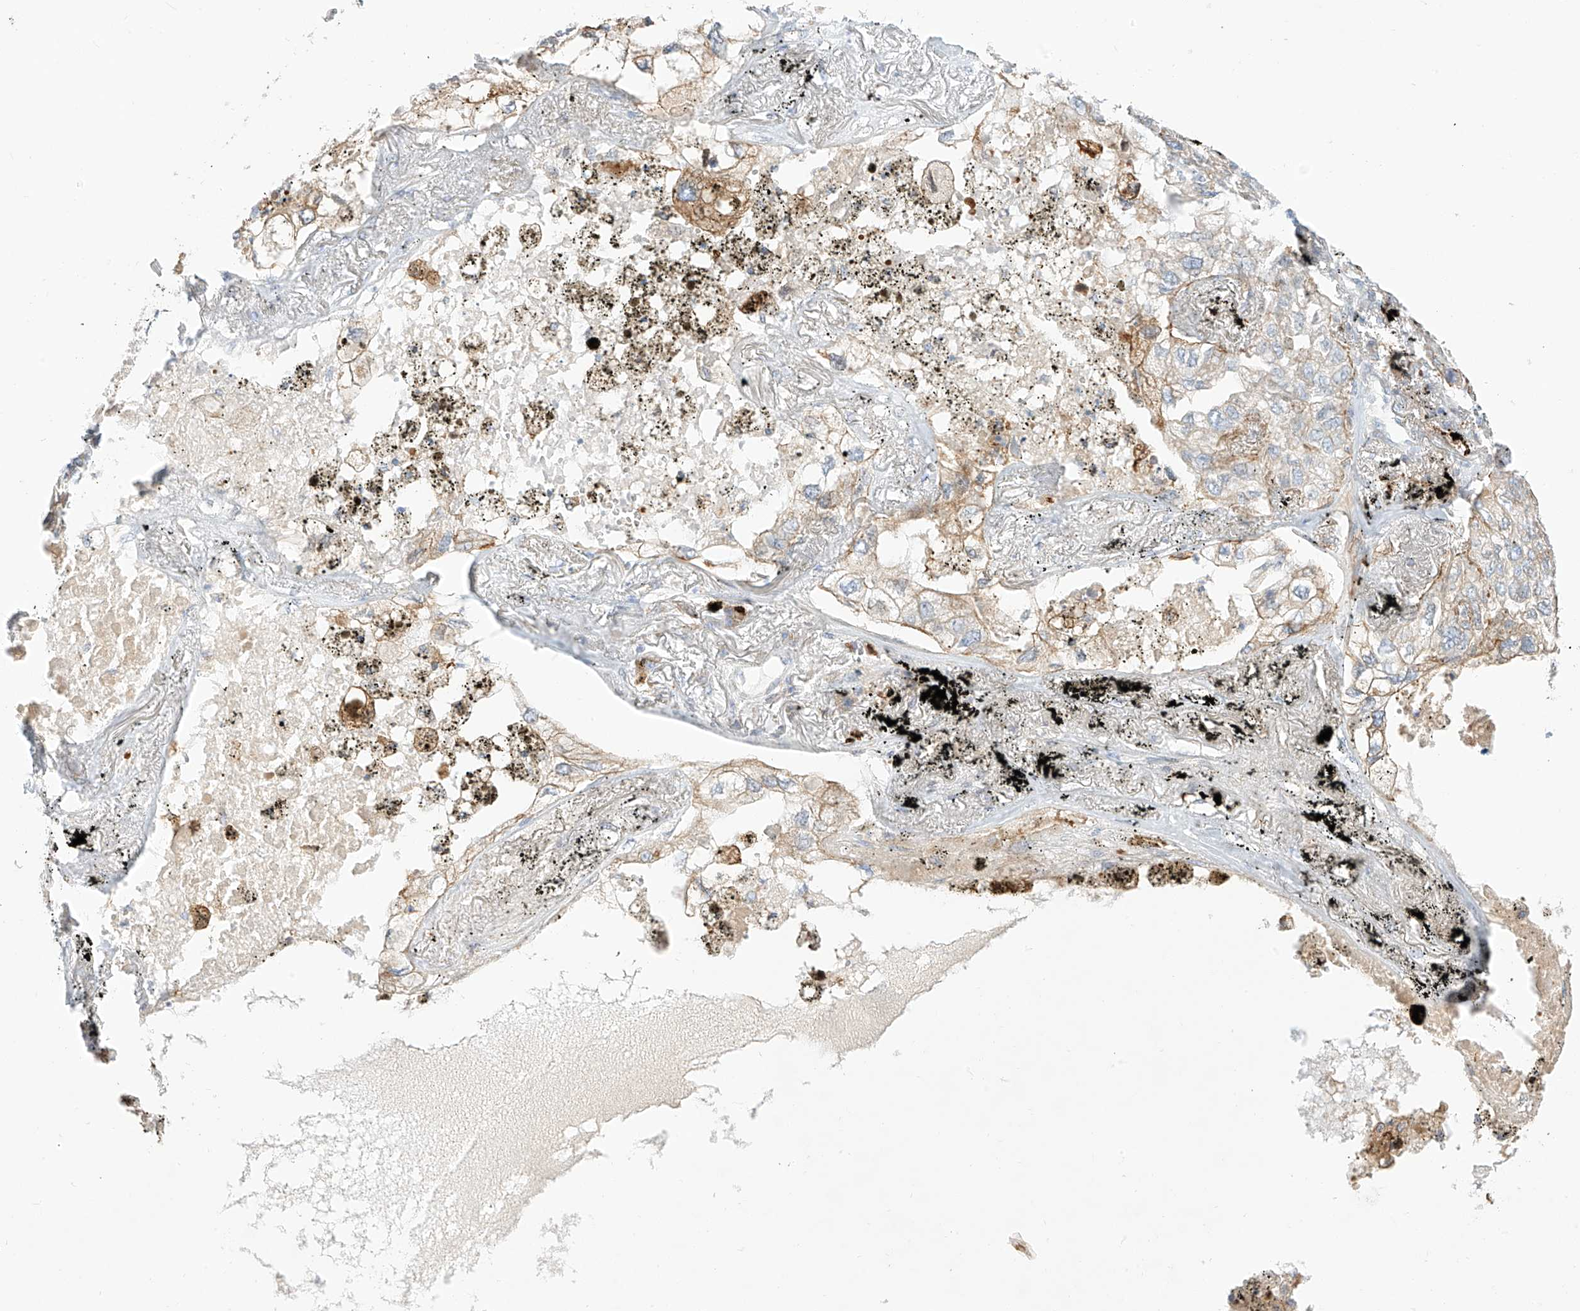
{"staining": {"intensity": "weak", "quantity": ">75%", "location": "cytoplasmic/membranous"}, "tissue": "lung cancer", "cell_type": "Tumor cells", "image_type": "cancer", "snomed": [{"axis": "morphology", "description": "Adenocarcinoma, NOS"}, {"axis": "topography", "description": "Lung"}], "caption": "Tumor cells reveal low levels of weak cytoplasmic/membranous staining in approximately >75% of cells in human lung cancer (adenocarcinoma).", "gene": "PCYOX1", "patient": {"sex": "male", "age": 65}}